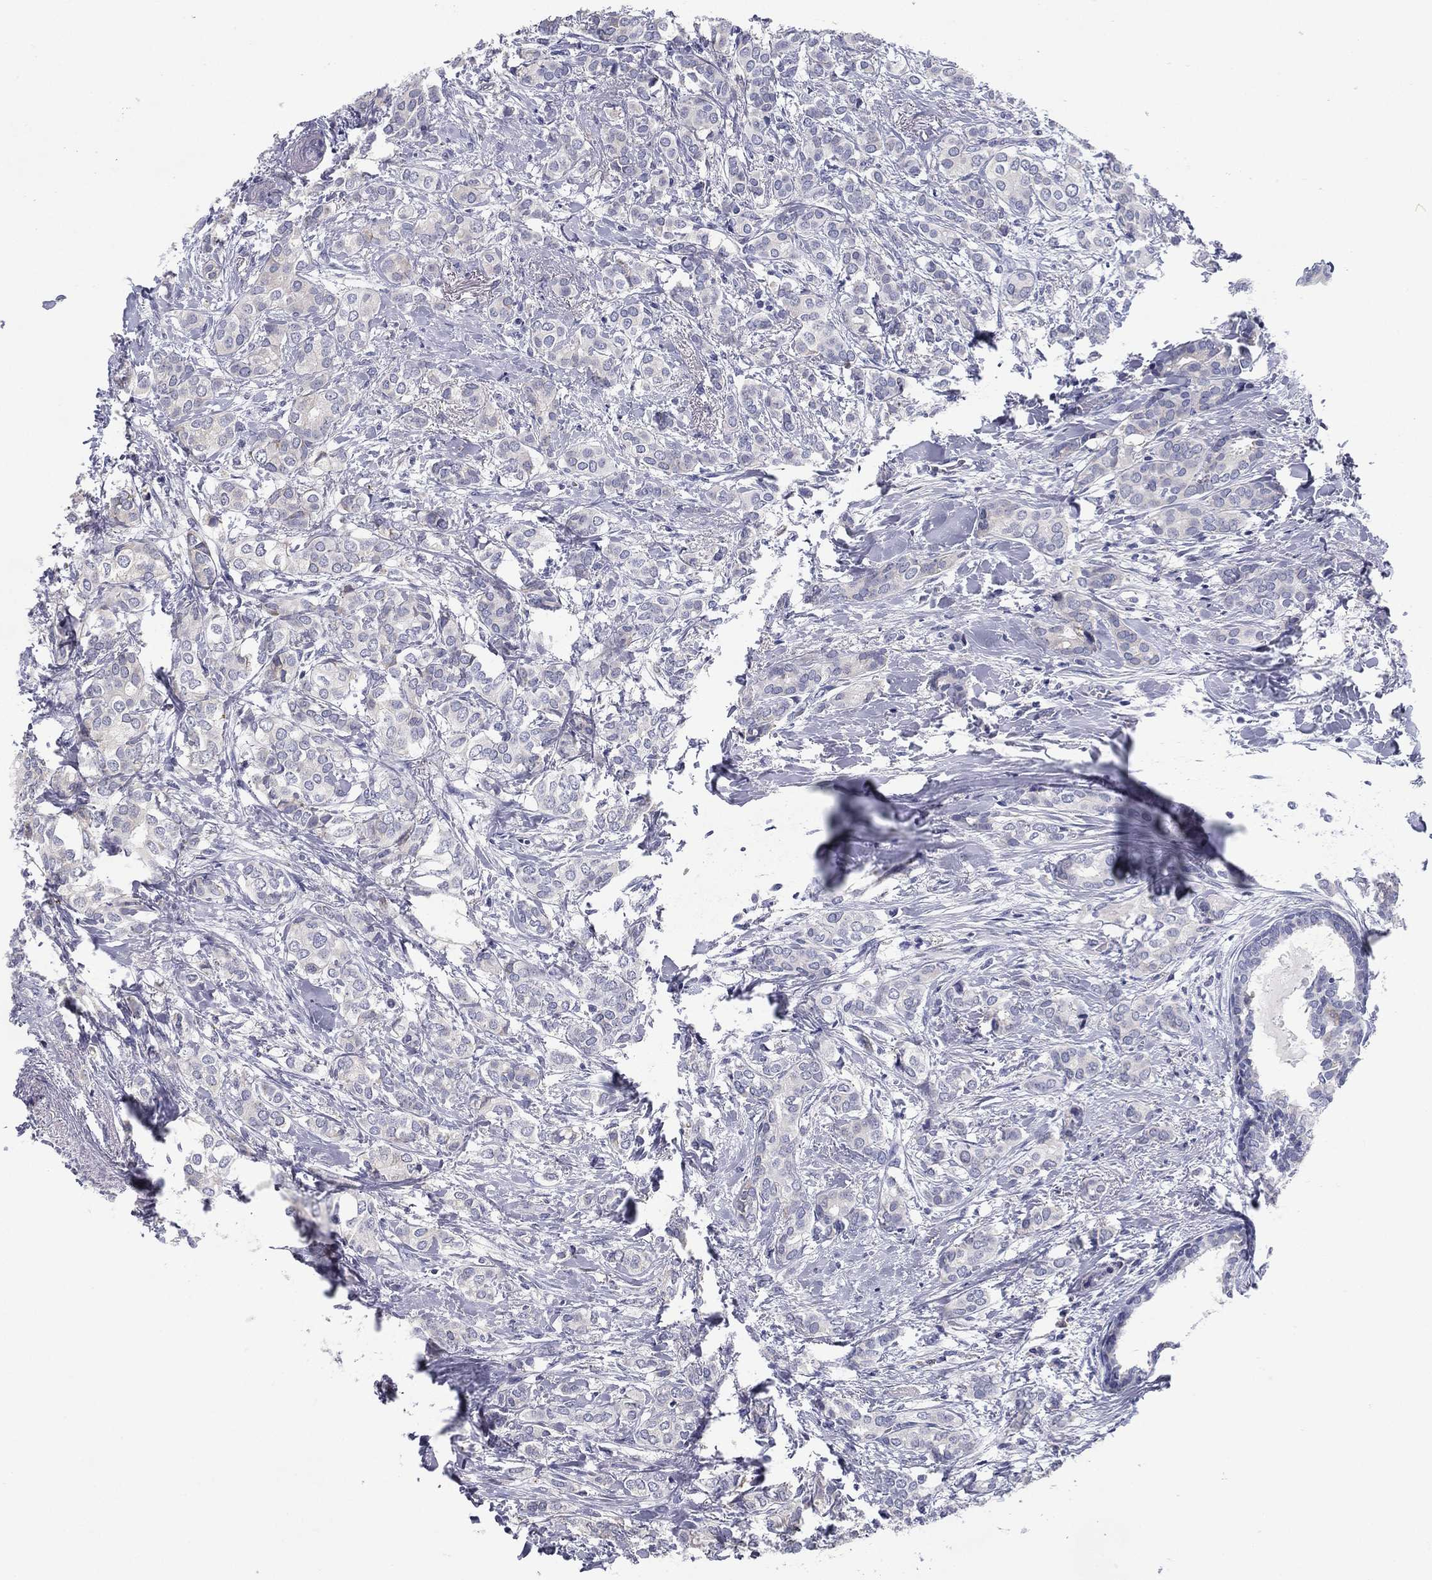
{"staining": {"intensity": "negative", "quantity": "none", "location": "none"}, "tissue": "breast cancer", "cell_type": "Tumor cells", "image_type": "cancer", "snomed": [{"axis": "morphology", "description": "Duct carcinoma"}, {"axis": "topography", "description": "Breast"}], "caption": "Immunohistochemical staining of breast cancer displays no significant positivity in tumor cells.", "gene": "C19orf18", "patient": {"sex": "female", "age": 73}}